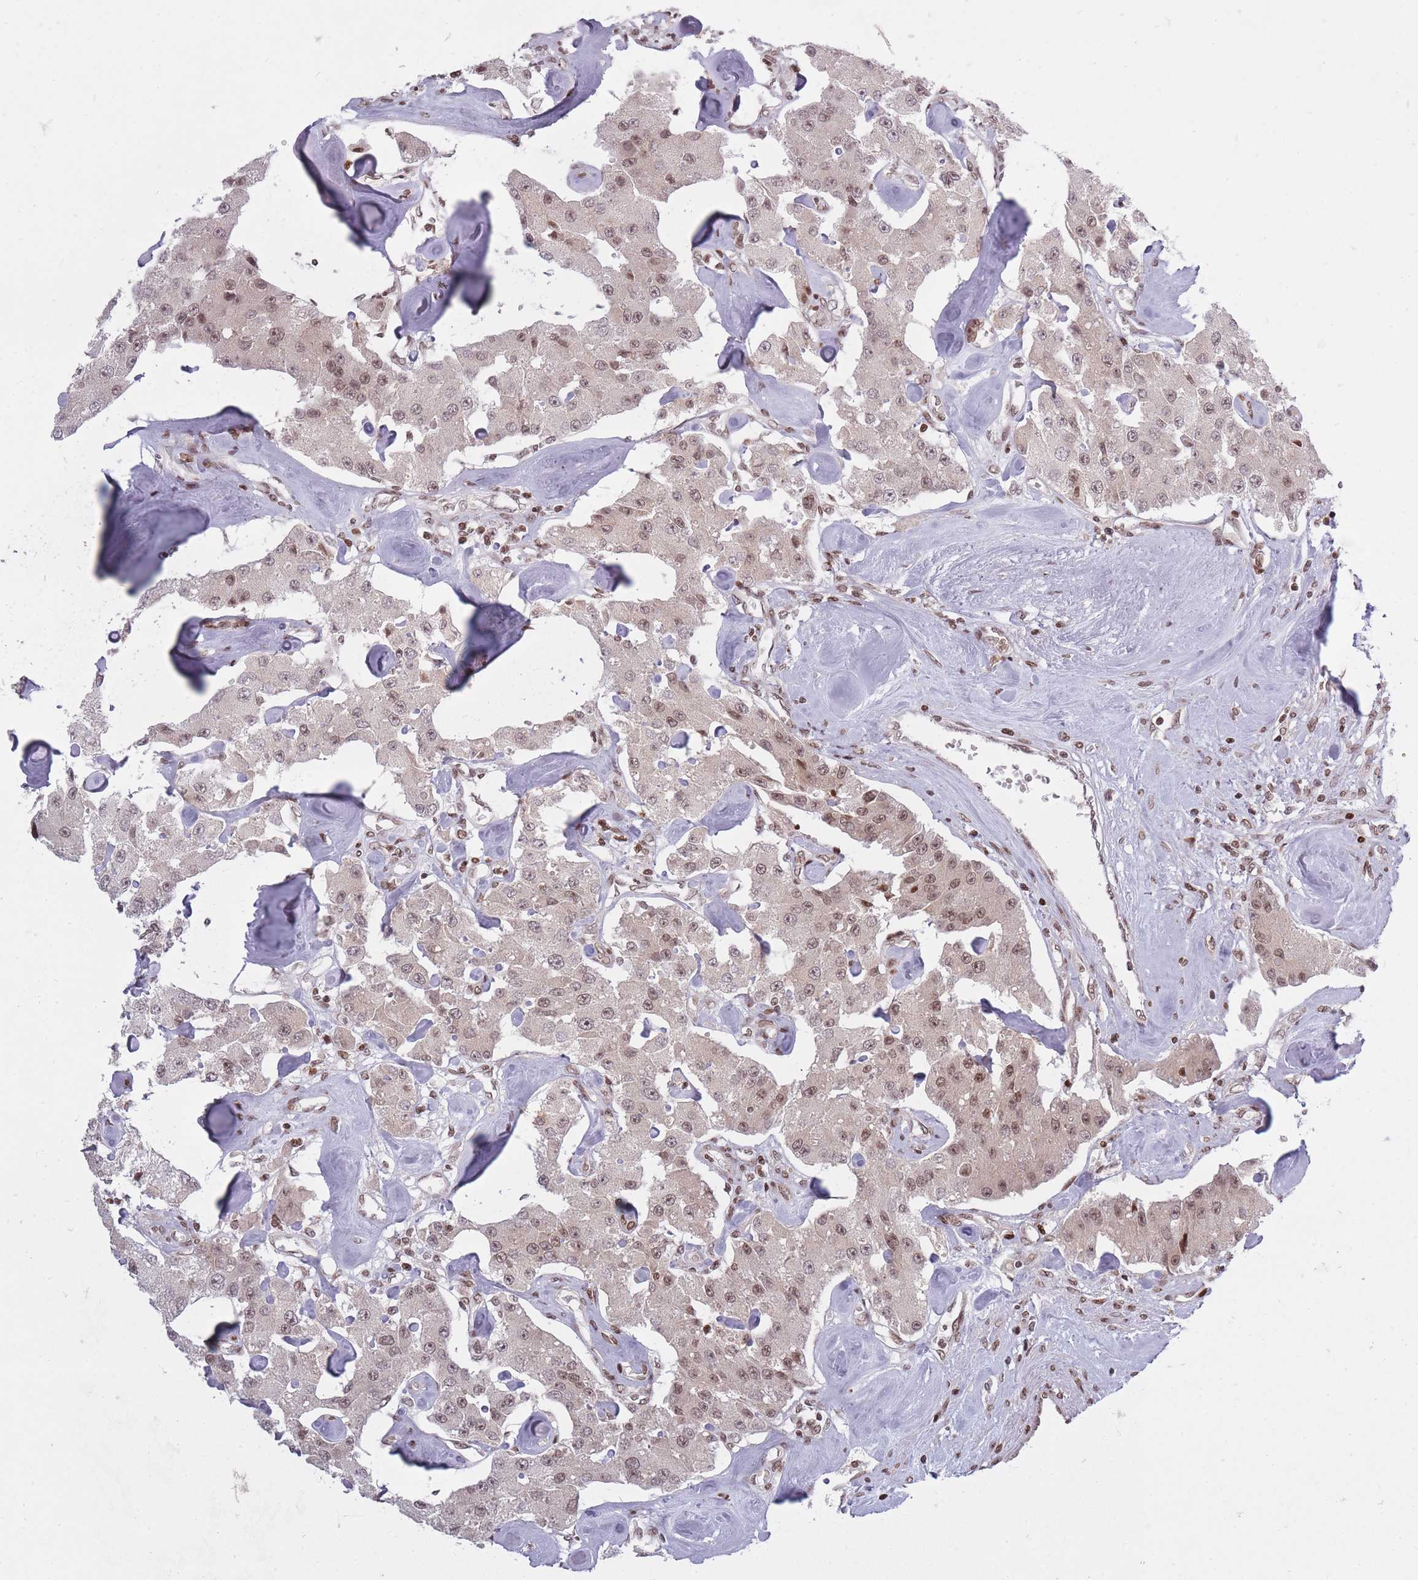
{"staining": {"intensity": "moderate", "quantity": "25%-75%", "location": "nuclear"}, "tissue": "carcinoid", "cell_type": "Tumor cells", "image_type": "cancer", "snomed": [{"axis": "morphology", "description": "Carcinoid, malignant, NOS"}, {"axis": "topography", "description": "Pancreas"}], "caption": "A histopathology image of carcinoid stained for a protein displays moderate nuclear brown staining in tumor cells. (DAB (3,3'-diaminobenzidine) = brown stain, brightfield microscopy at high magnification).", "gene": "TMC6", "patient": {"sex": "male", "age": 41}}